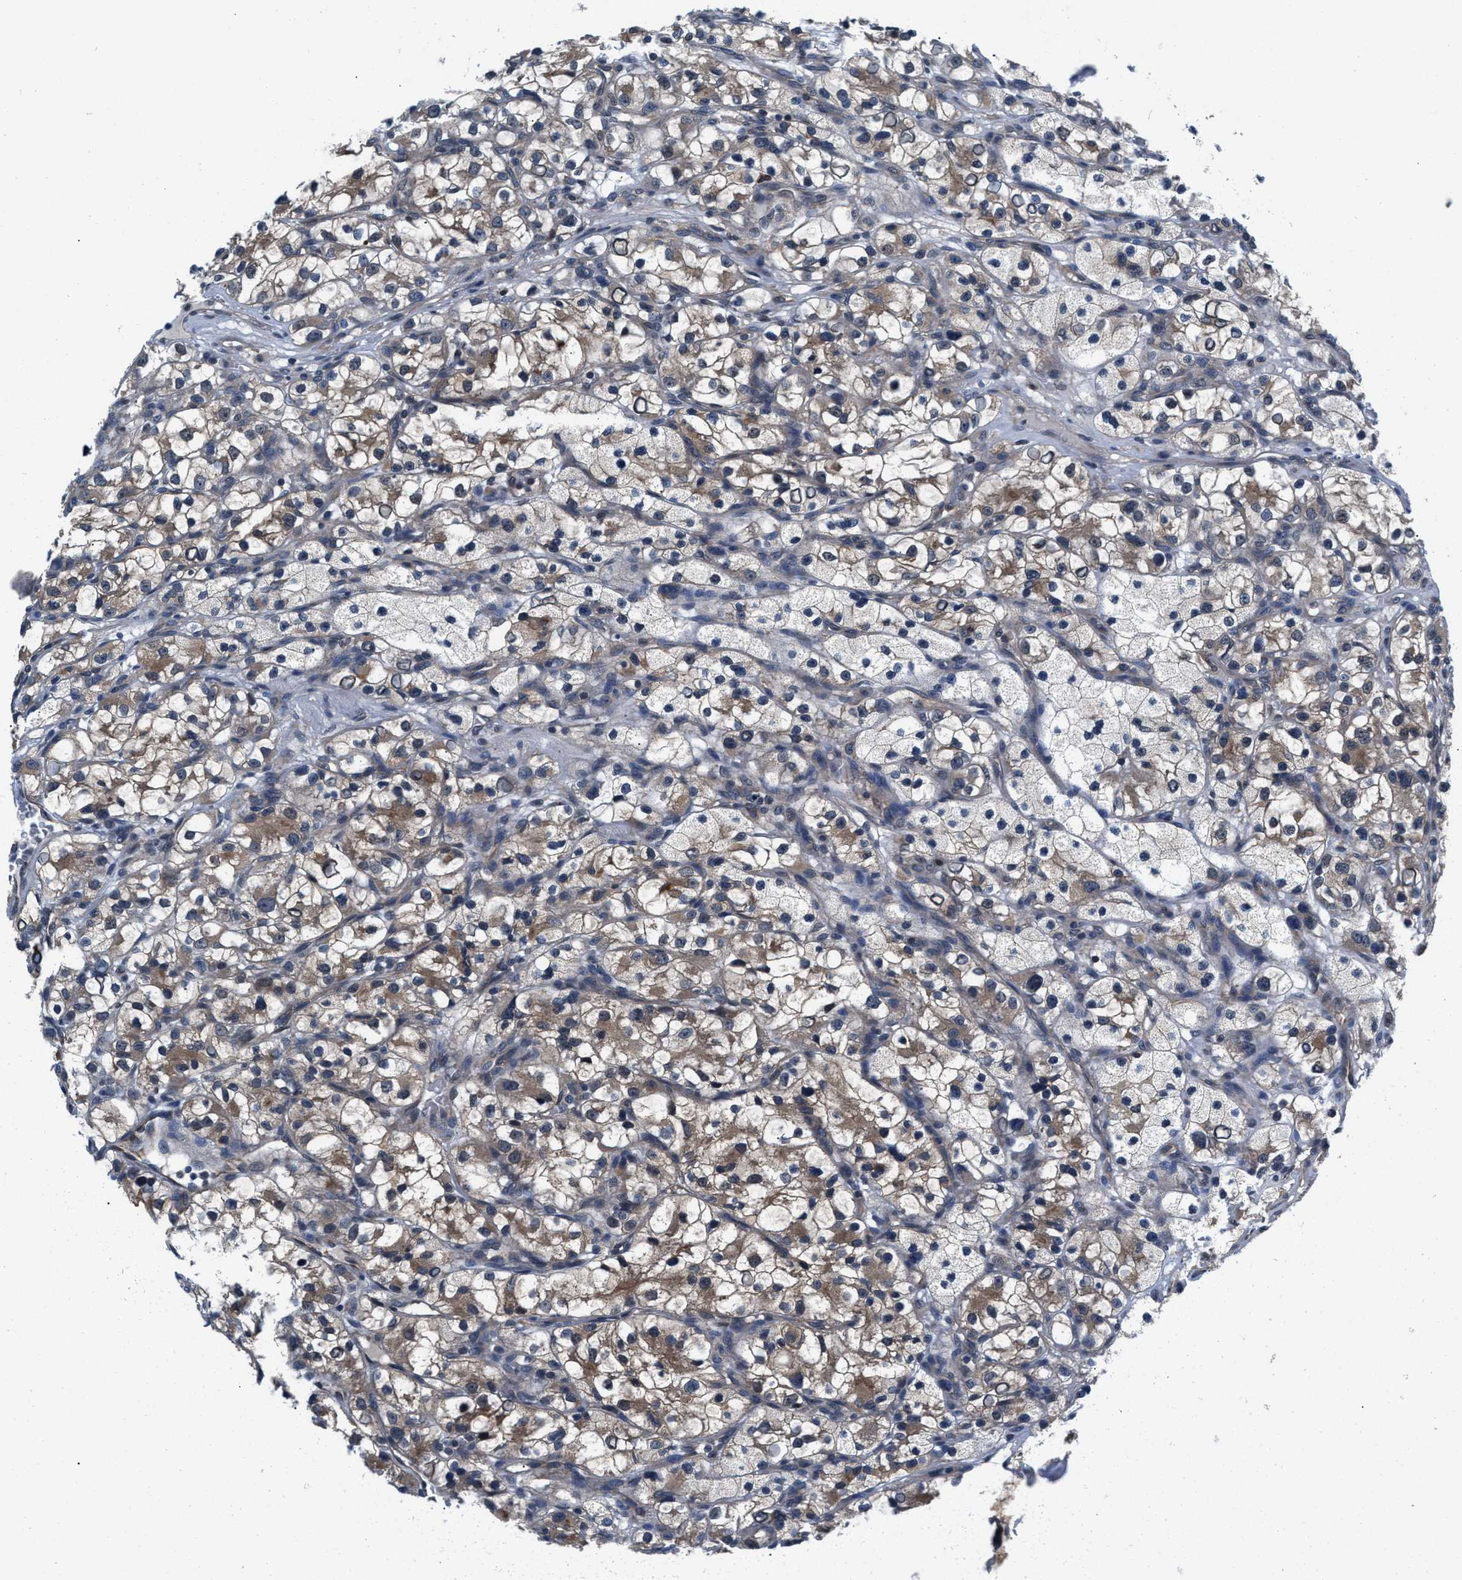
{"staining": {"intensity": "weak", "quantity": ">75%", "location": "cytoplasmic/membranous"}, "tissue": "renal cancer", "cell_type": "Tumor cells", "image_type": "cancer", "snomed": [{"axis": "morphology", "description": "Adenocarcinoma, NOS"}, {"axis": "topography", "description": "Kidney"}], "caption": "Renal cancer stained for a protein (brown) exhibits weak cytoplasmic/membranous positive expression in approximately >75% of tumor cells.", "gene": "PRPSAP2", "patient": {"sex": "female", "age": 57}}